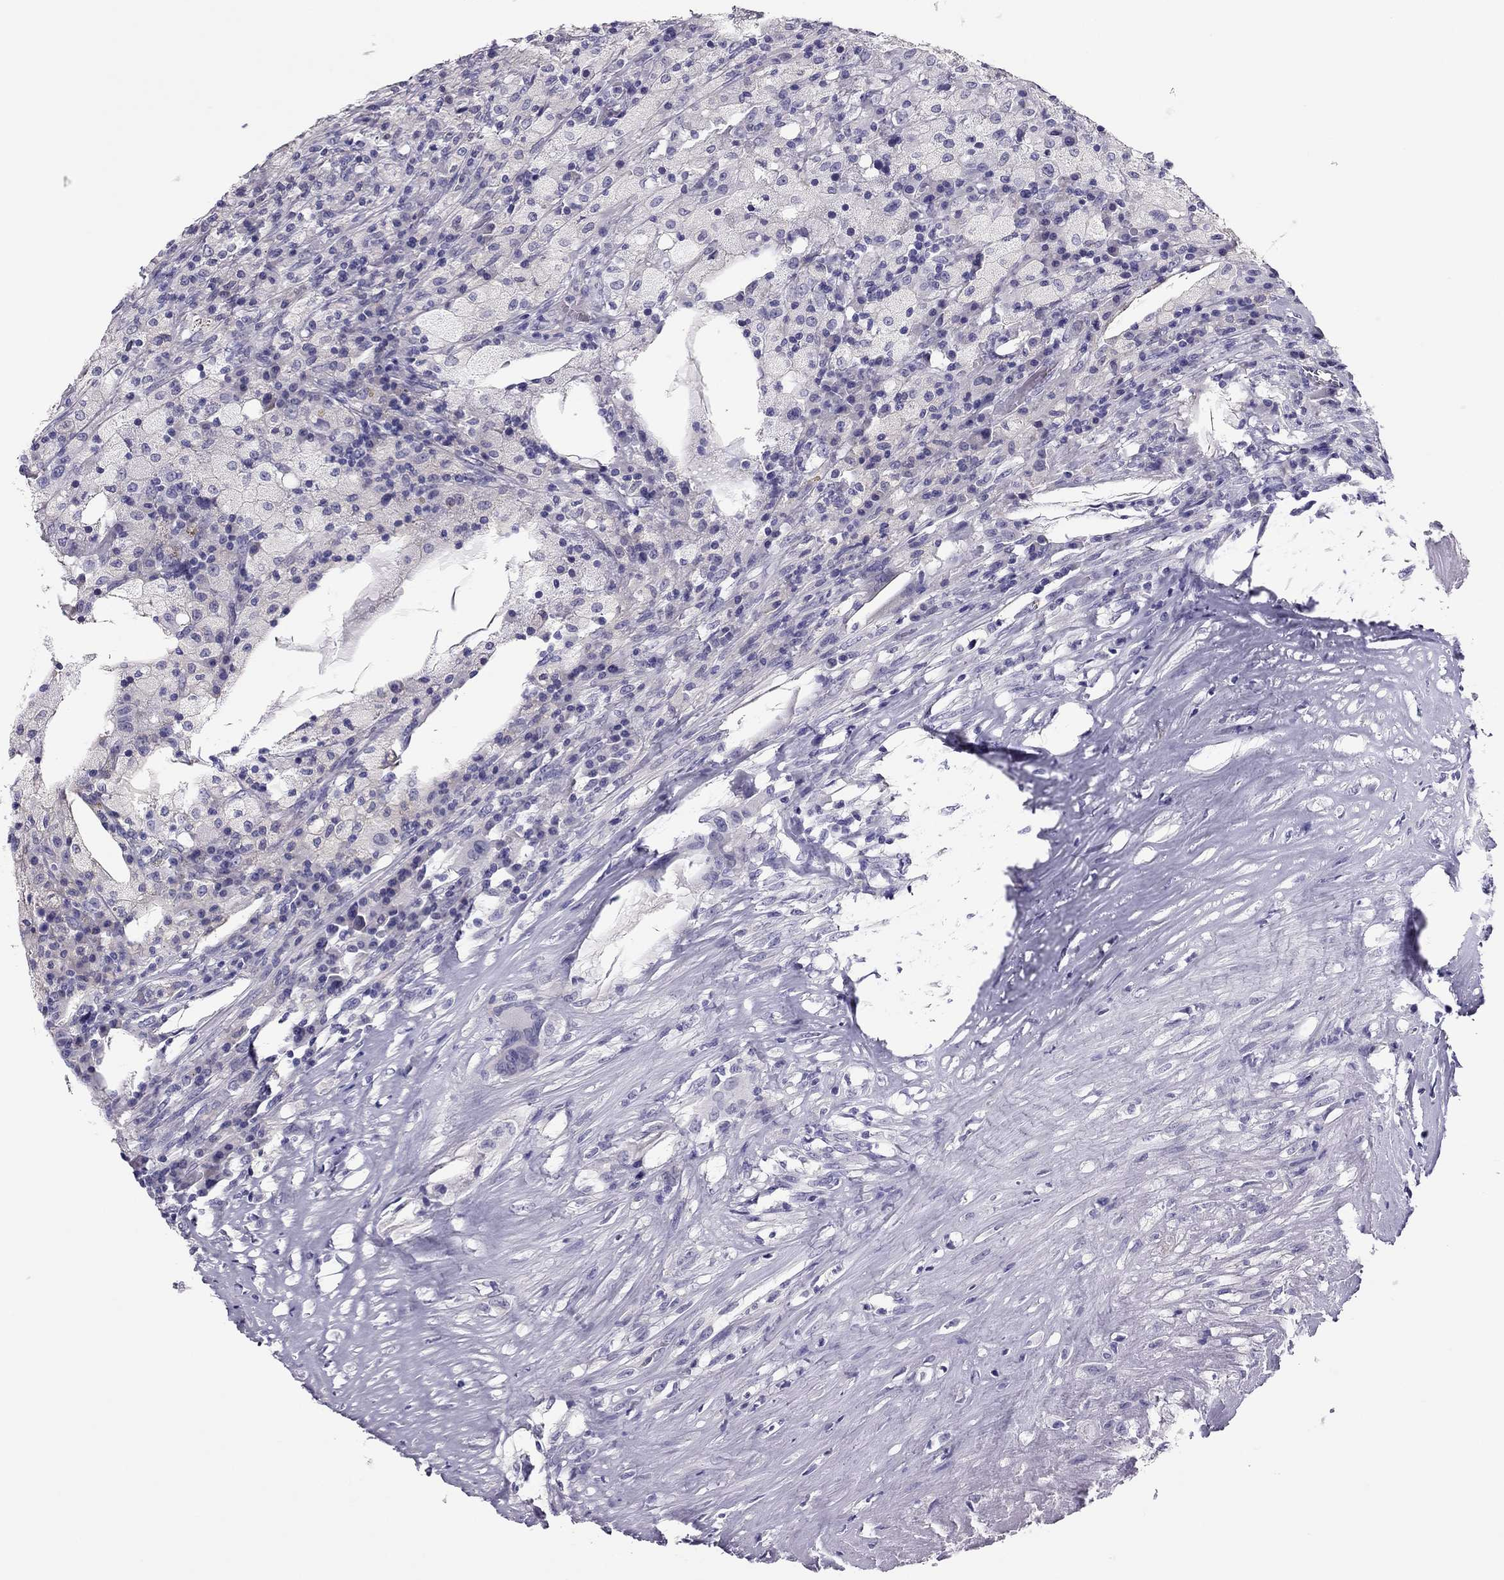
{"staining": {"intensity": "negative", "quantity": "none", "location": "none"}, "tissue": "testis cancer", "cell_type": "Tumor cells", "image_type": "cancer", "snomed": [{"axis": "morphology", "description": "Necrosis, NOS"}, {"axis": "morphology", "description": "Carcinoma, Embryonal, NOS"}, {"axis": "topography", "description": "Testis"}], "caption": "Testis cancer (embryonal carcinoma) was stained to show a protein in brown. There is no significant positivity in tumor cells. The staining is performed using DAB (3,3'-diaminobenzidine) brown chromogen with nuclei counter-stained in using hematoxylin.", "gene": "PDE6A", "patient": {"sex": "male", "age": 19}}